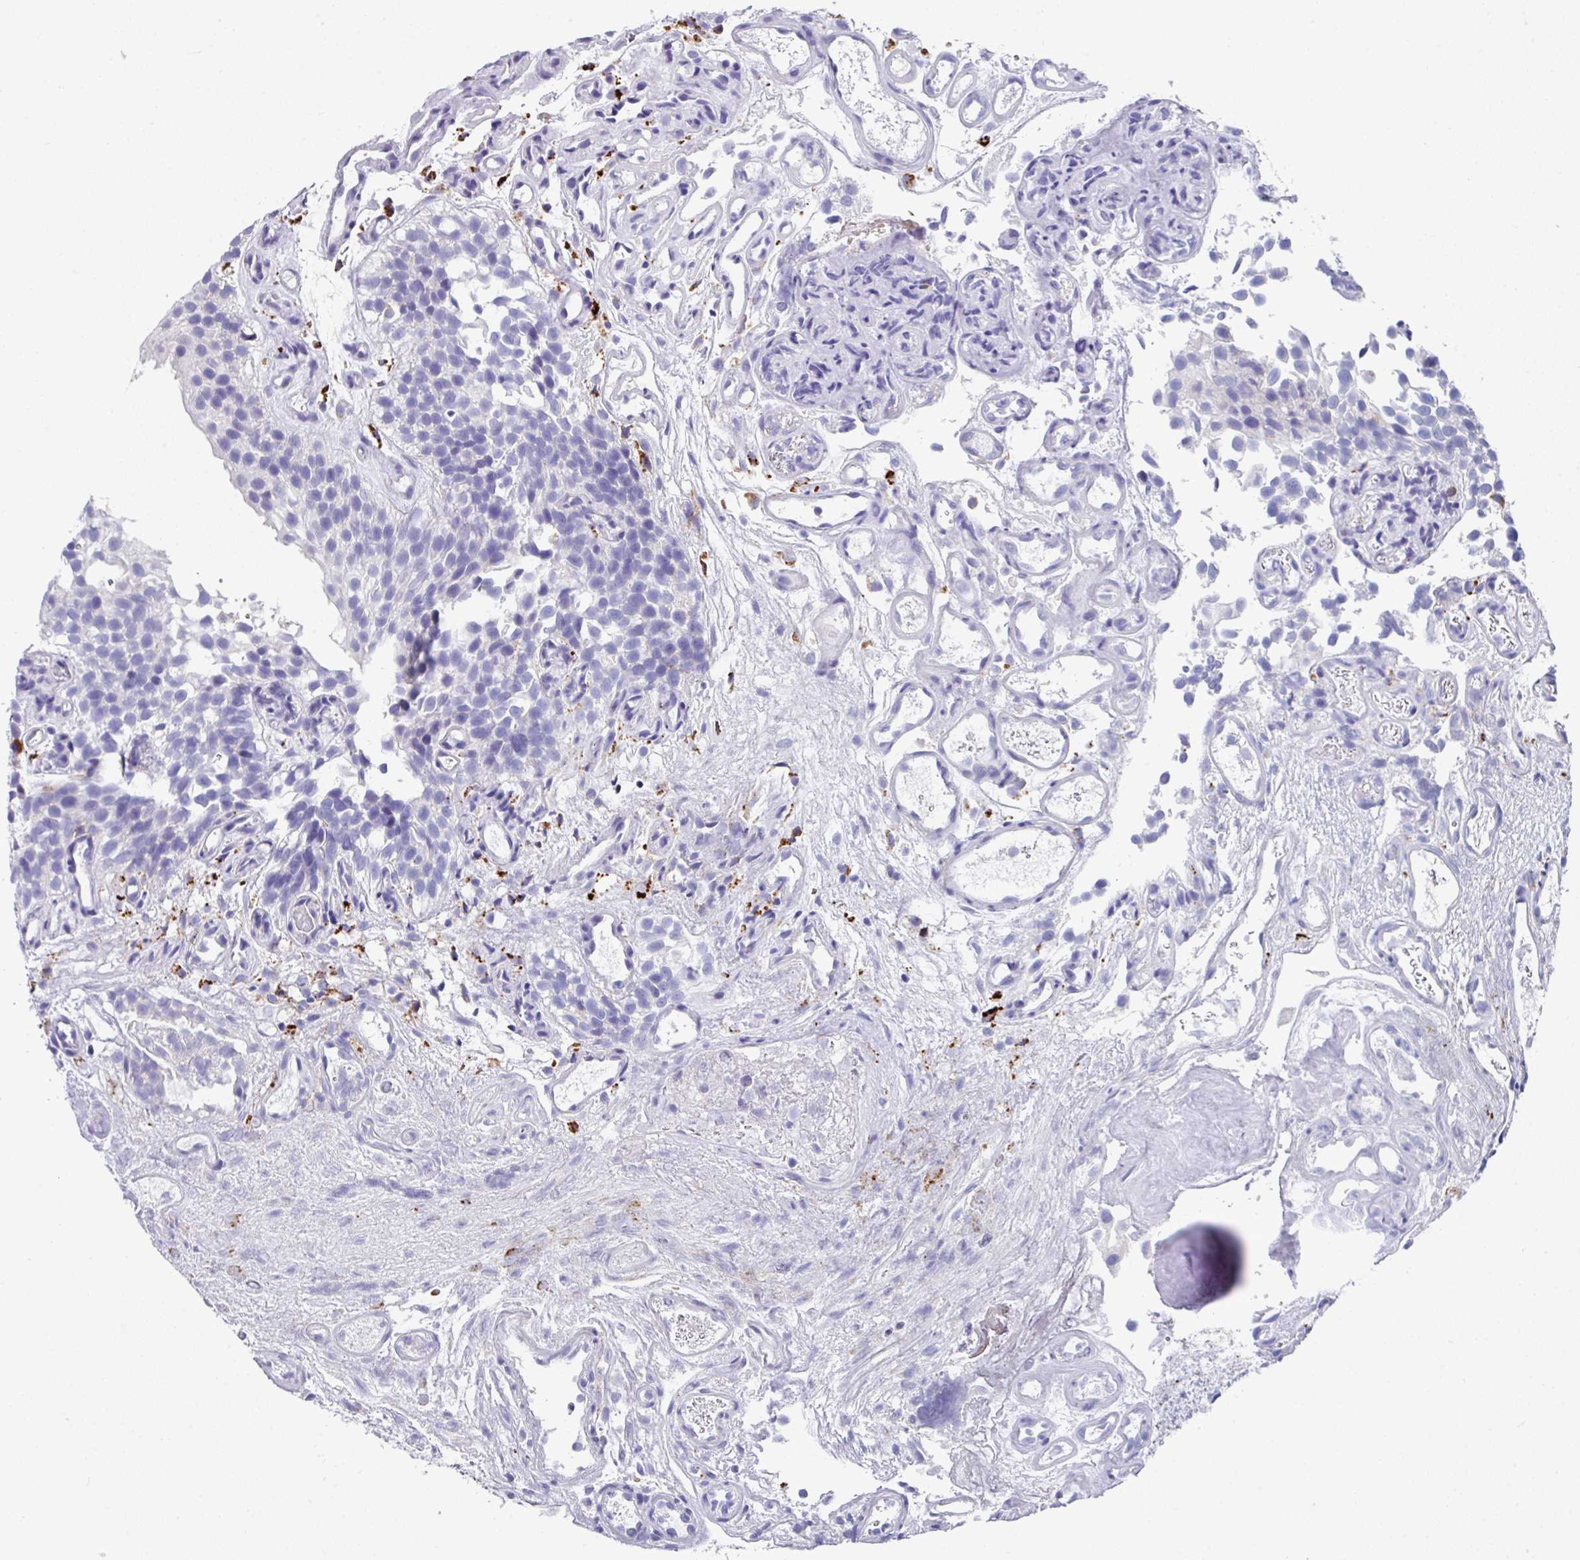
{"staining": {"intensity": "negative", "quantity": "none", "location": "none"}, "tissue": "urothelial cancer", "cell_type": "Tumor cells", "image_type": "cancer", "snomed": [{"axis": "morphology", "description": "Urothelial carcinoma, NOS"}, {"axis": "topography", "description": "Urinary bladder"}], "caption": "A photomicrograph of human urothelial cancer is negative for staining in tumor cells.", "gene": "CPVL", "patient": {"sex": "male", "age": 87}}